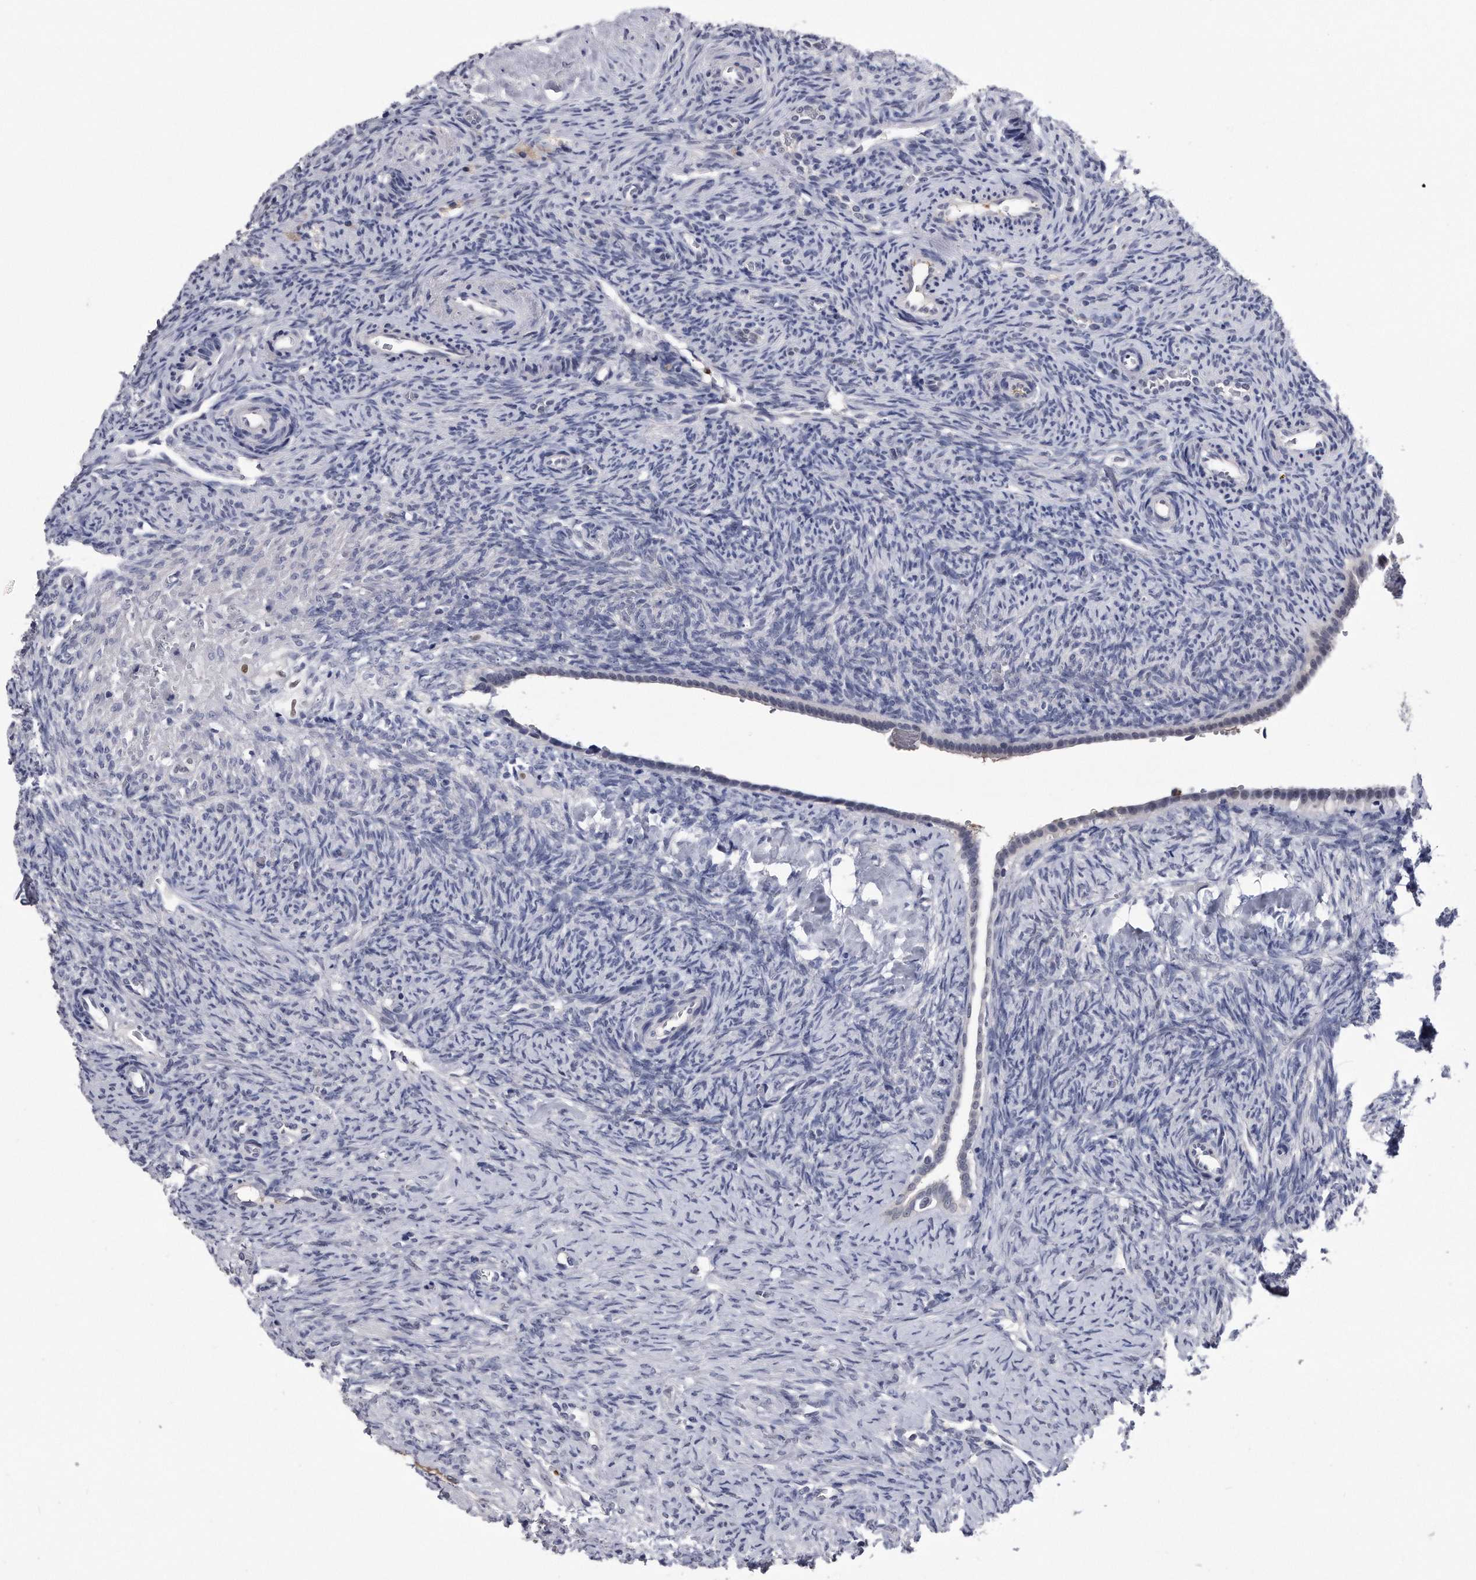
{"staining": {"intensity": "negative", "quantity": "none", "location": "none"}, "tissue": "ovary", "cell_type": "Follicle cells", "image_type": "normal", "snomed": [{"axis": "morphology", "description": "Normal tissue, NOS"}, {"axis": "topography", "description": "Ovary"}], "caption": "Unremarkable ovary was stained to show a protein in brown. There is no significant expression in follicle cells.", "gene": "KCTD8", "patient": {"sex": "female", "age": 41}}